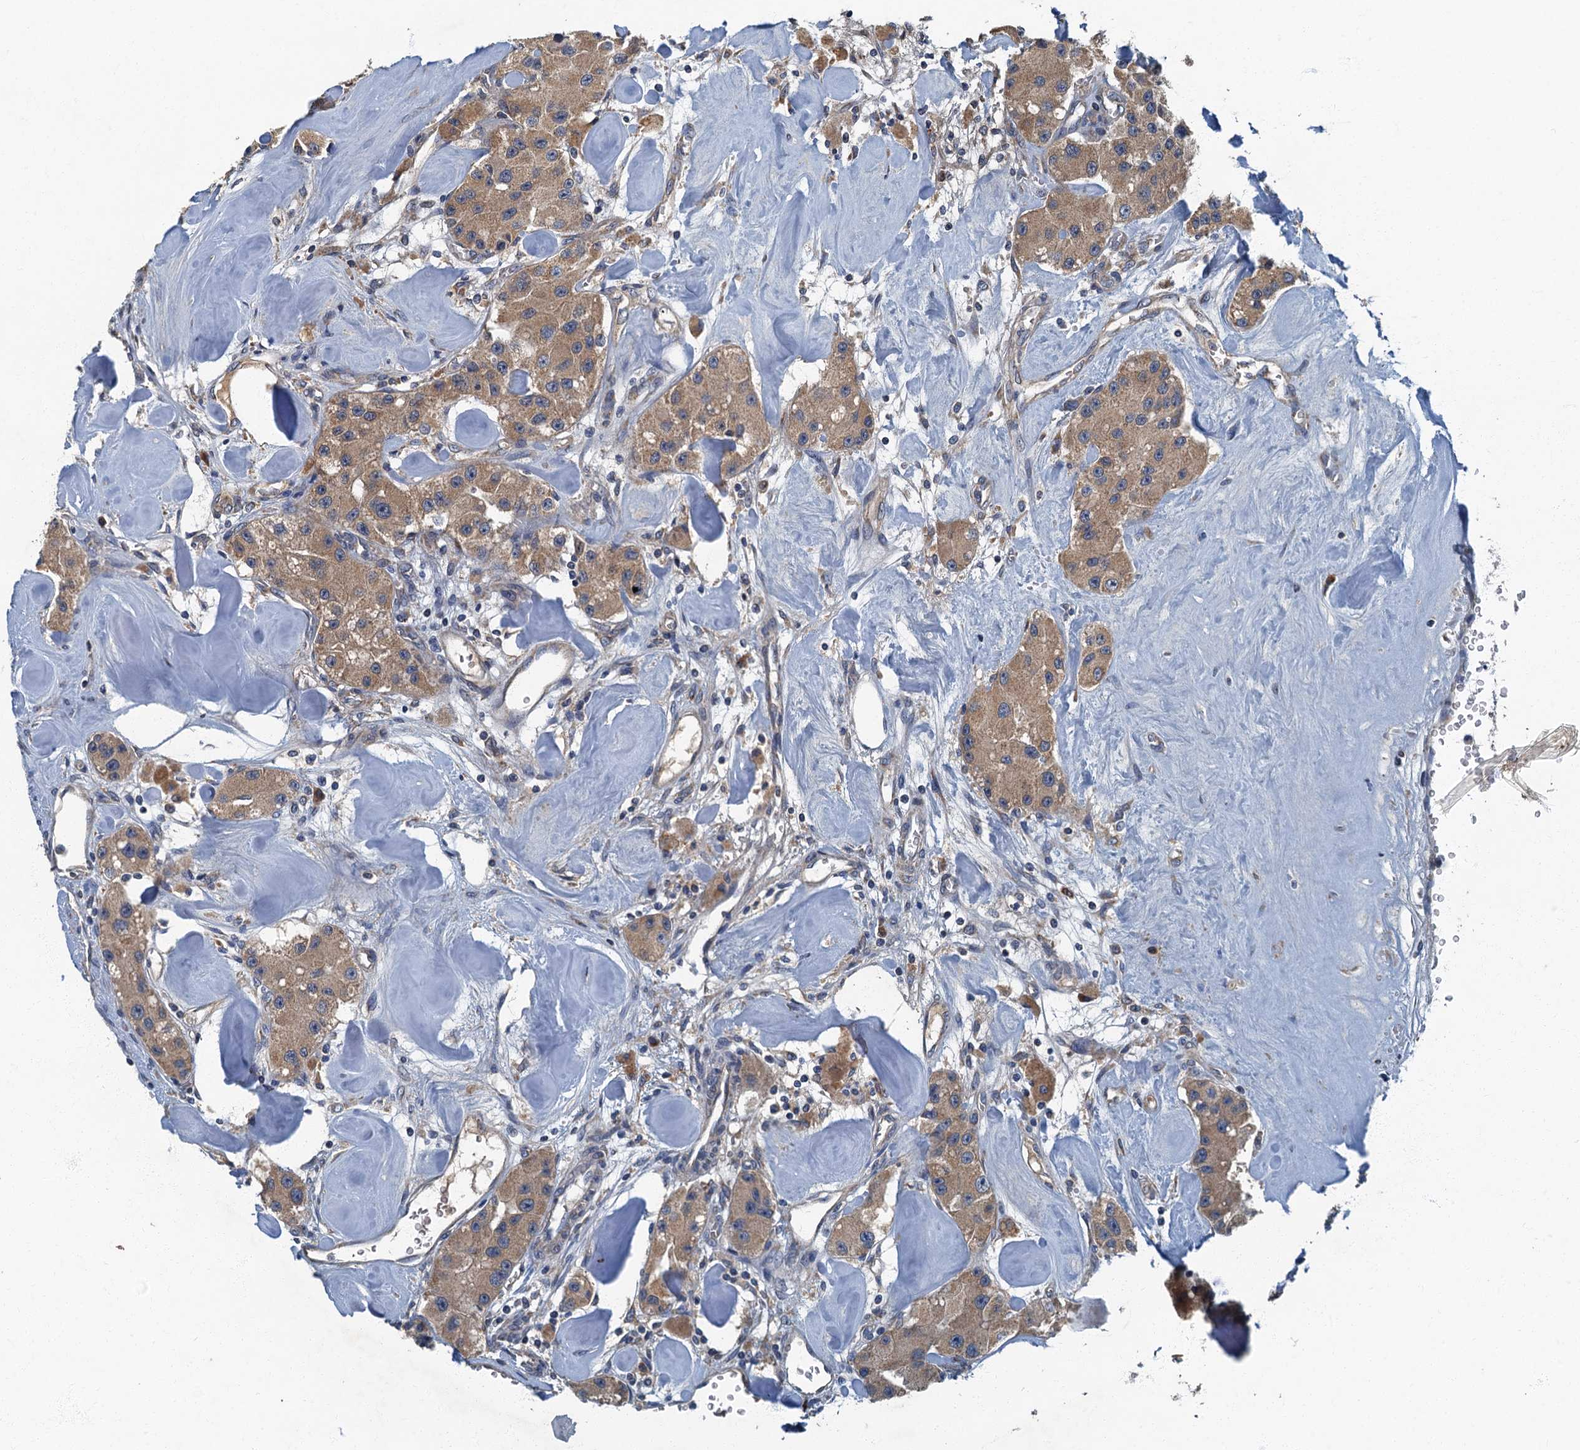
{"staining": {"intensity": "moderate", "quantity": ">75%", "location": "cytoplasmic/membranous"}, "tissue": "carcinoid", "cell_type": "Tumor cells", "image_type": "cancer", "snomed": [{"axis": "morphology", "description": "Carcinoid, malignant, NOS"}, {"axis": "topography", "description": "Pancreas"}], "caption": "Immunohistochemistry (IHC) of carcinoid reveals medium levels of moderate cytoplasmic/membranous positivity in approximately >75% of tumor cells.", "gene": "DDX49", "patient": {"sex": "male", "age": 41}}